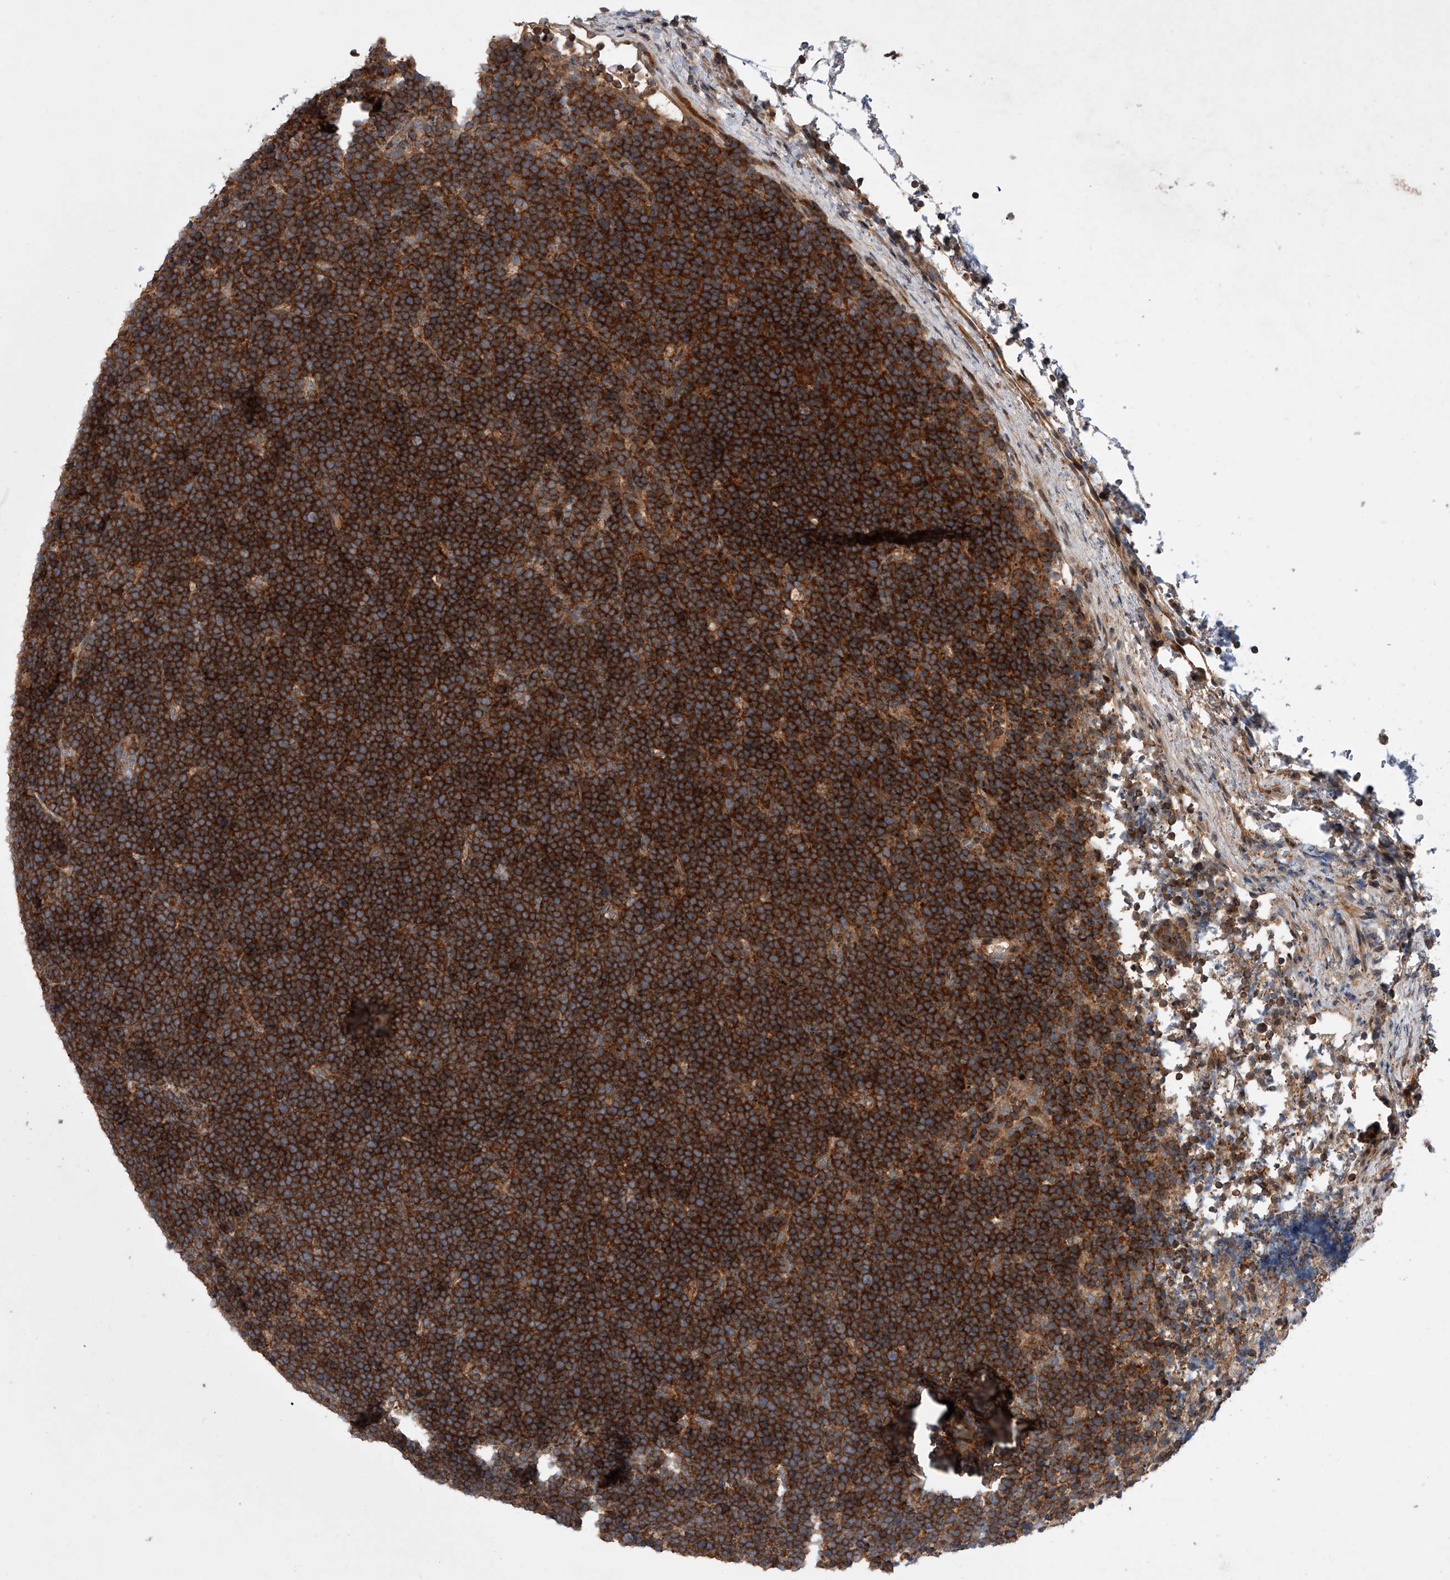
{"staining": {"intensity": "strong", "quantity": ">75%", "location": "cytoplasmic/membranous"}, "tissue": "lymphoma", "cell_type": "Tumor cells", "image_type": "cancer", "snomed": [{"axis": "morphology", "description": "Malignant lymphoma, non-Hodgkin's type, High grade"}, {"axis": "topography", "description": "Lymph node"}], "caption": "A high-resolution micrograph shows immunohistochemistry staining of lymphoma, which exhibits strong cytoplasmic/membranous positivity in about >75% of tumor cells.", "gene": "USP47", "patient": {"sex": "male", "age": 13}}